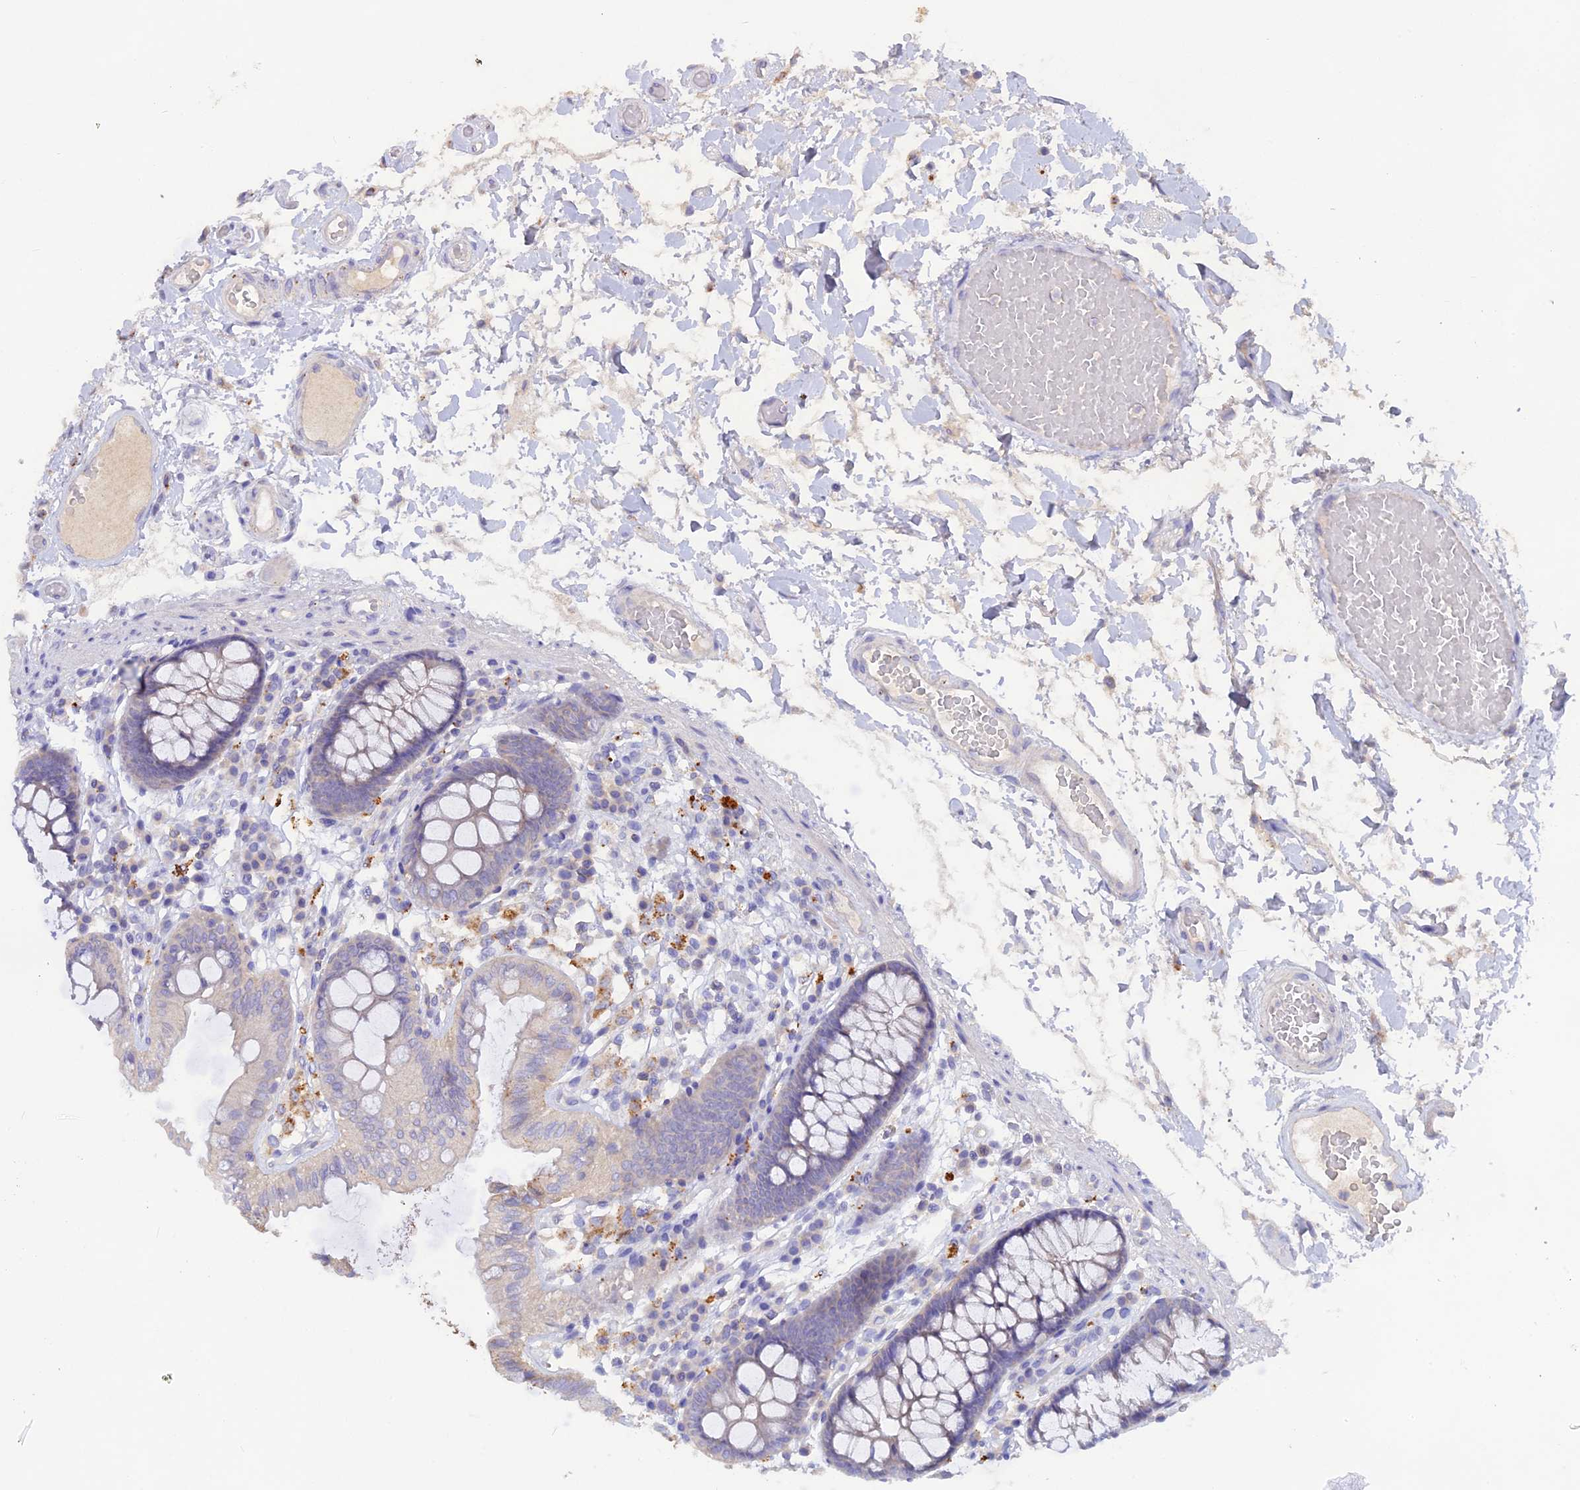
{"staining": {"intensity": "negative", "quantity": "none", "location": "none"}, "tissue": "colon", "cell_type": "Endothelial cells", "image_type": "normal", "snomed": [{"axis": "morphology", "description": "Normal tissue, NOS"}, {"axis": "topography", "description": "Colon"}], "caption": "There is no significant positivity in endothelial cells of colon. (Brightfield microscopy of DAB (3,3'-diaminobenzidine) immunohistochemistry at high magnification).", "gene": "SLC26A4", "patient": {"sex": "male", "age": 84}}